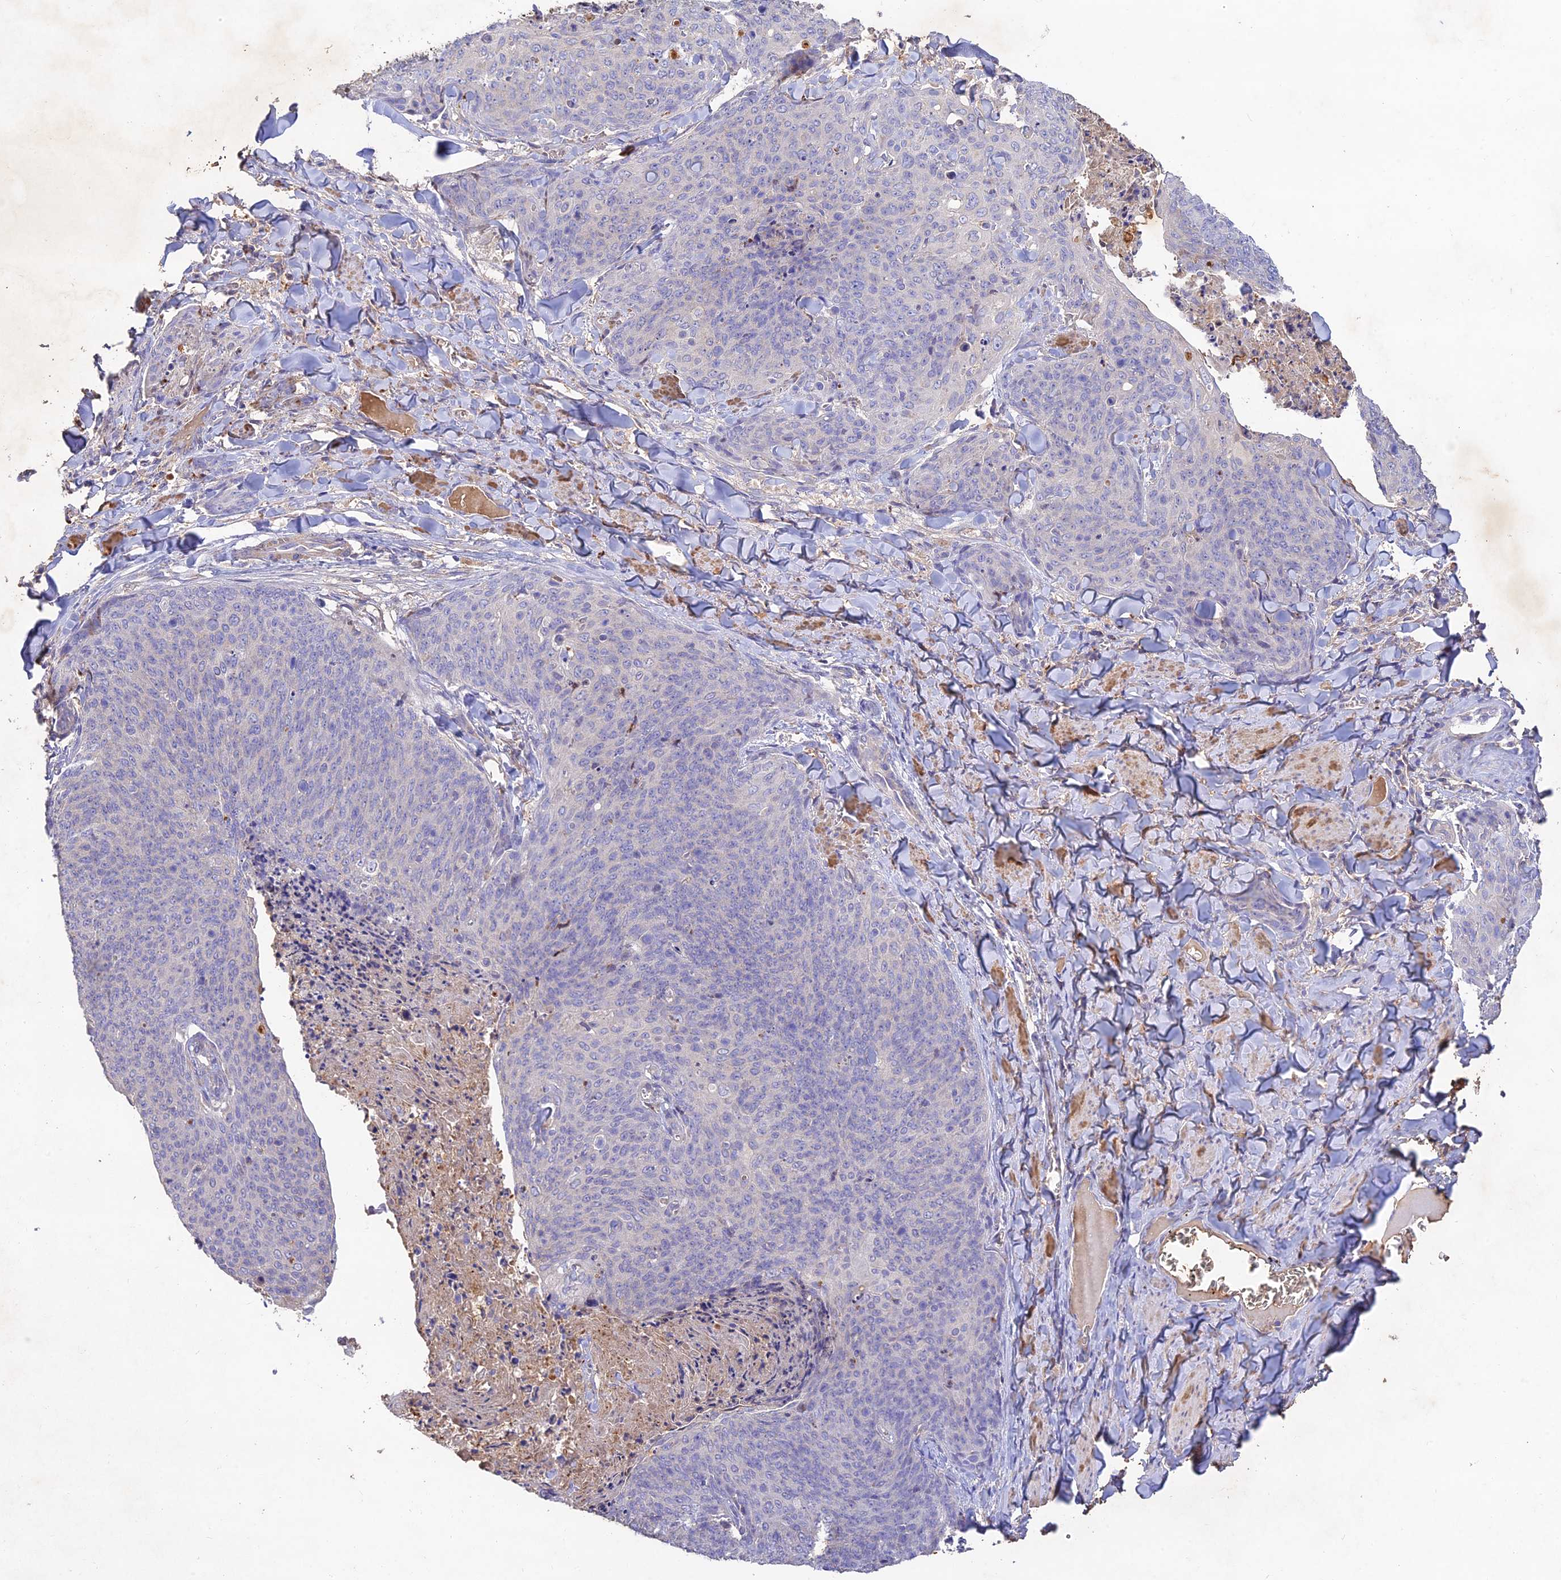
{"staining": {"intensity": "negative", "quantity": "none", "location": "none"}, "tissue": "skin cancer", "cell_type": "Tumor cells", "image_type": "cancer", "snomed": [{"axis": "morphology", "description": "Squamous cell carcinoma, NOS"}, {"axis": "topography", "description": "Skin"}, {"axis": "topography", "description": "Vulva"}], "caption": "Tumor cells show no significant expression in skin squamous cell carcinoma.", "gene": "ACSM5", "patient": {"sex": "female", "age": 85}}